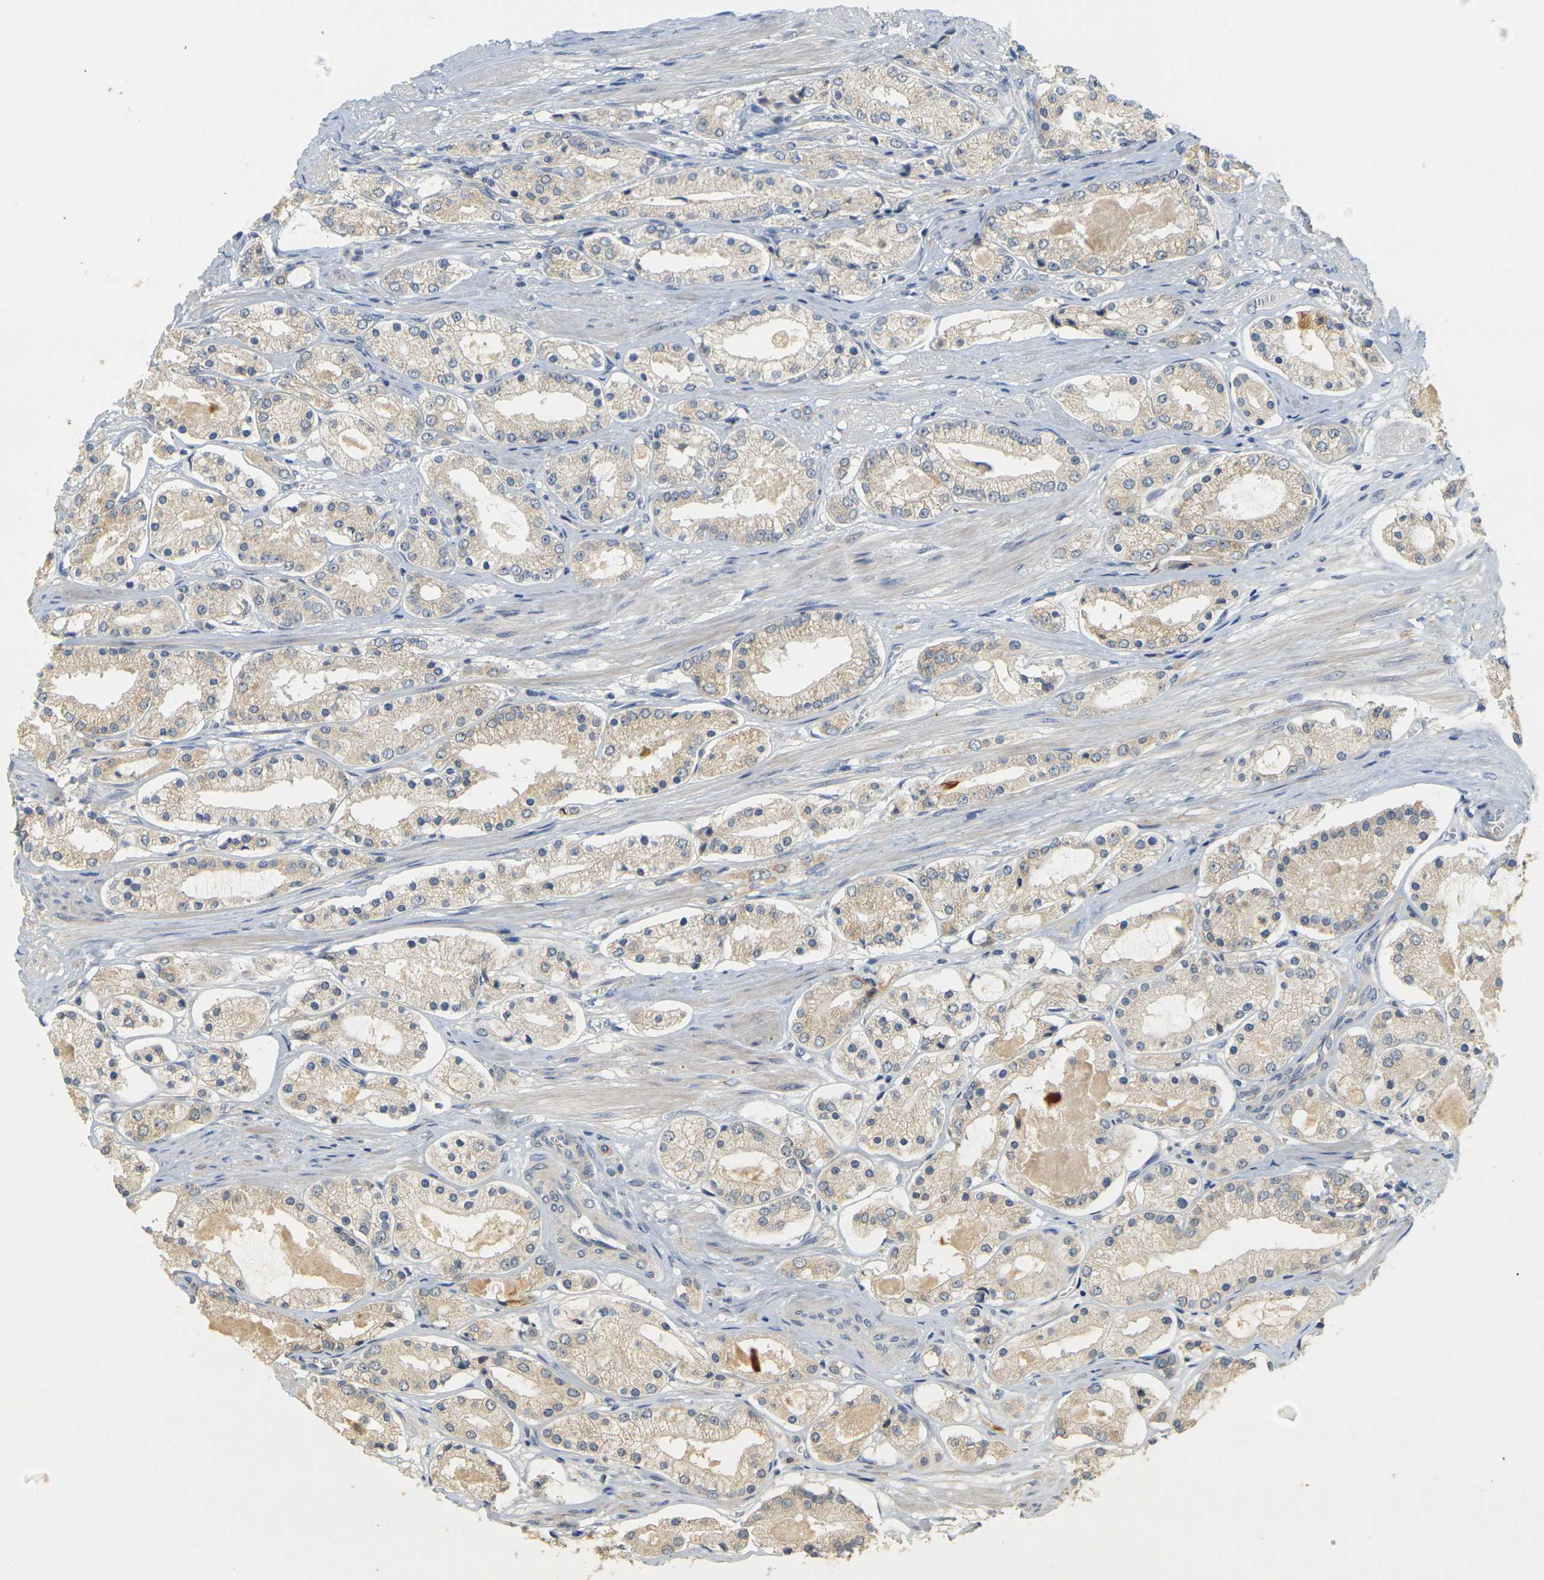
{"staining": {"intensity": "weak", "quantity": ">75%", "location": "cytoplasmic/membranous"}, "tissue": "prostate cancer", "cell_type": "Tumor cells", "image_type": "cancer", "snomed": [{"axis": "morphology", "description": "Adenocarcinoma, High grade"}, {"axis": "topography", "description": "Prostate"}], "caption": "Prostate cancer stained with a protein marker reveals weak staining in tumor cells.", "gene": "GDAP1", "patient": {"sex": "male", "age": 66}}